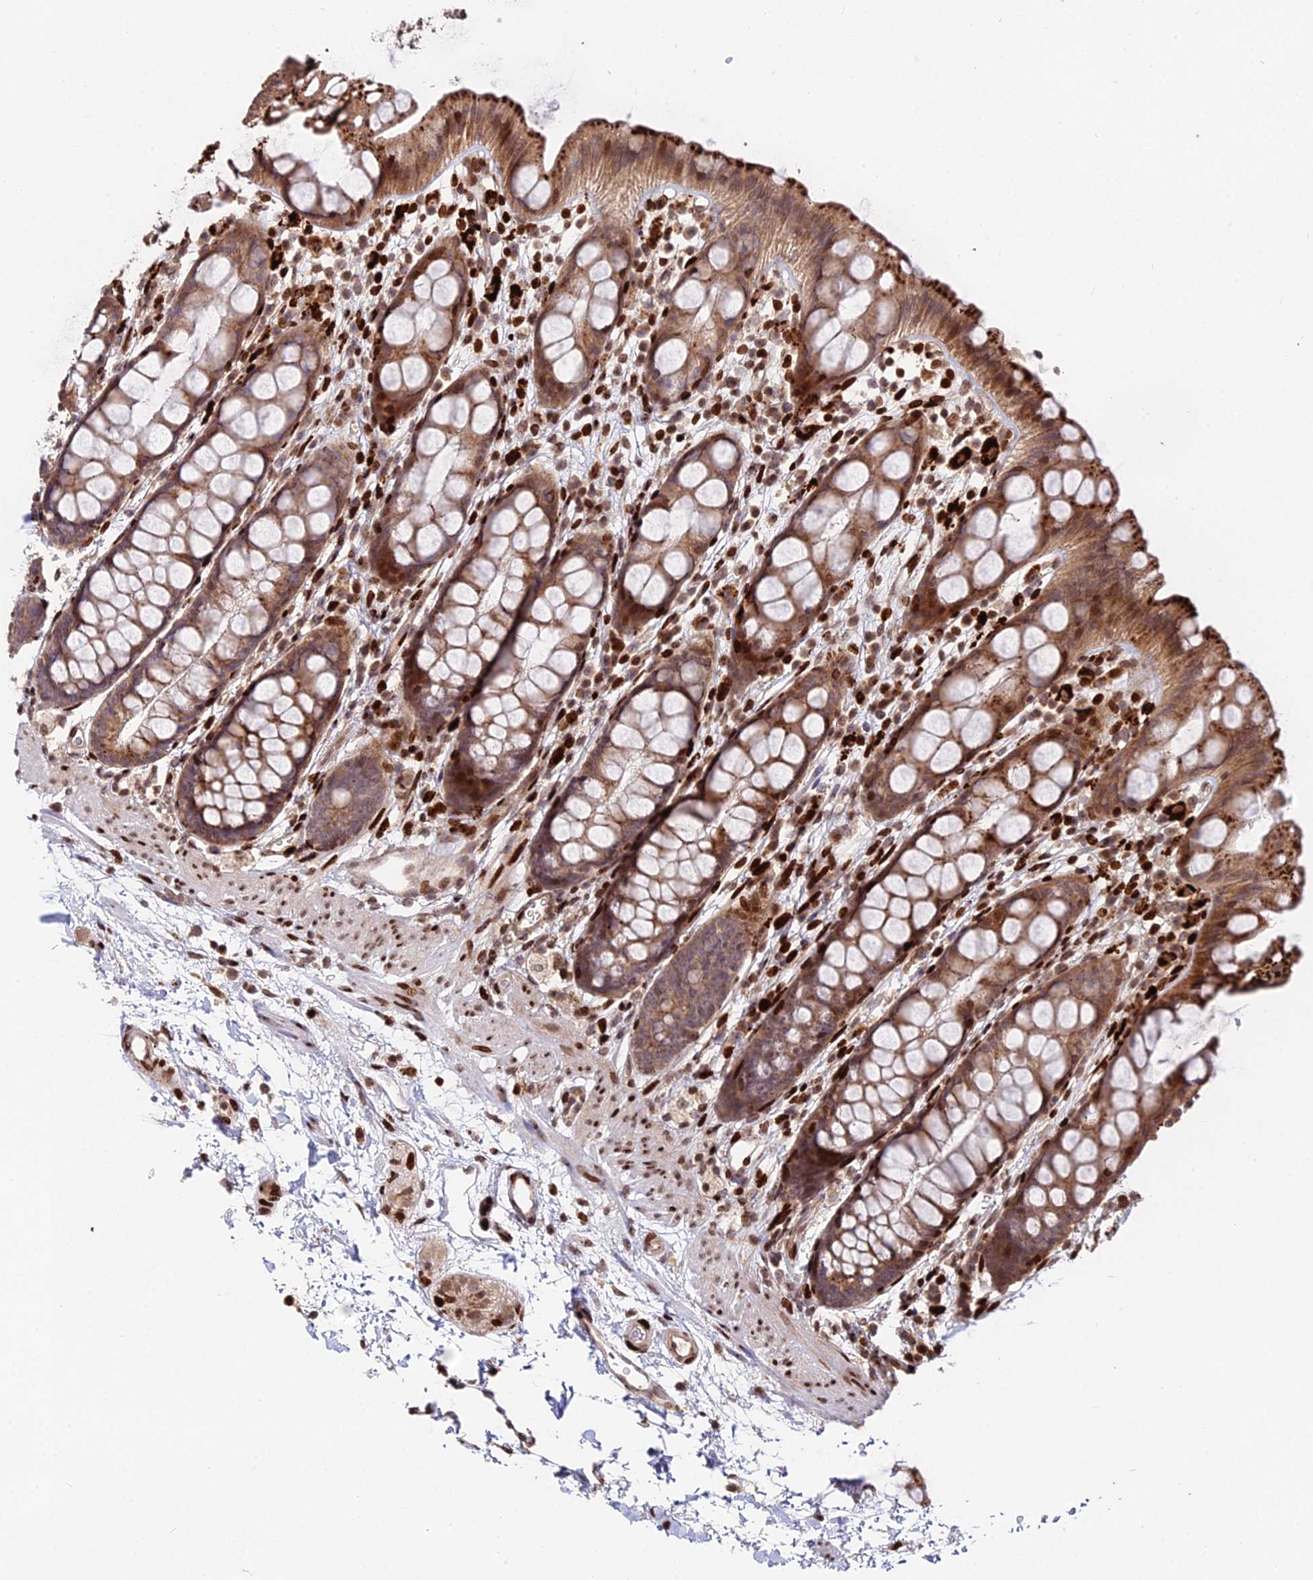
{"staining": {"intensity": "strong", "quantity": ">75%", "location": "cytoplasmic/membranous"}, "tissue": "rectum", "cell_type": "Glandular cells", "image_type": "normal", "snomed": [{"axis": "morphology", "description": "Normal tissue, NOS"}, {"axis": "topography", "description": "Rectum"}], "caption": "Immunohistochemistry histopathology image of unremarkable rectum: rectum stained using IHC exhibits high levels of strong protein expression localized specifically in the cytoplasmic/membranous of glandular cells, appearing as a cytoplasmic/membranous brown color.", "gene": "RBMS2", "patient": {"sex": "female", "age": 65}}